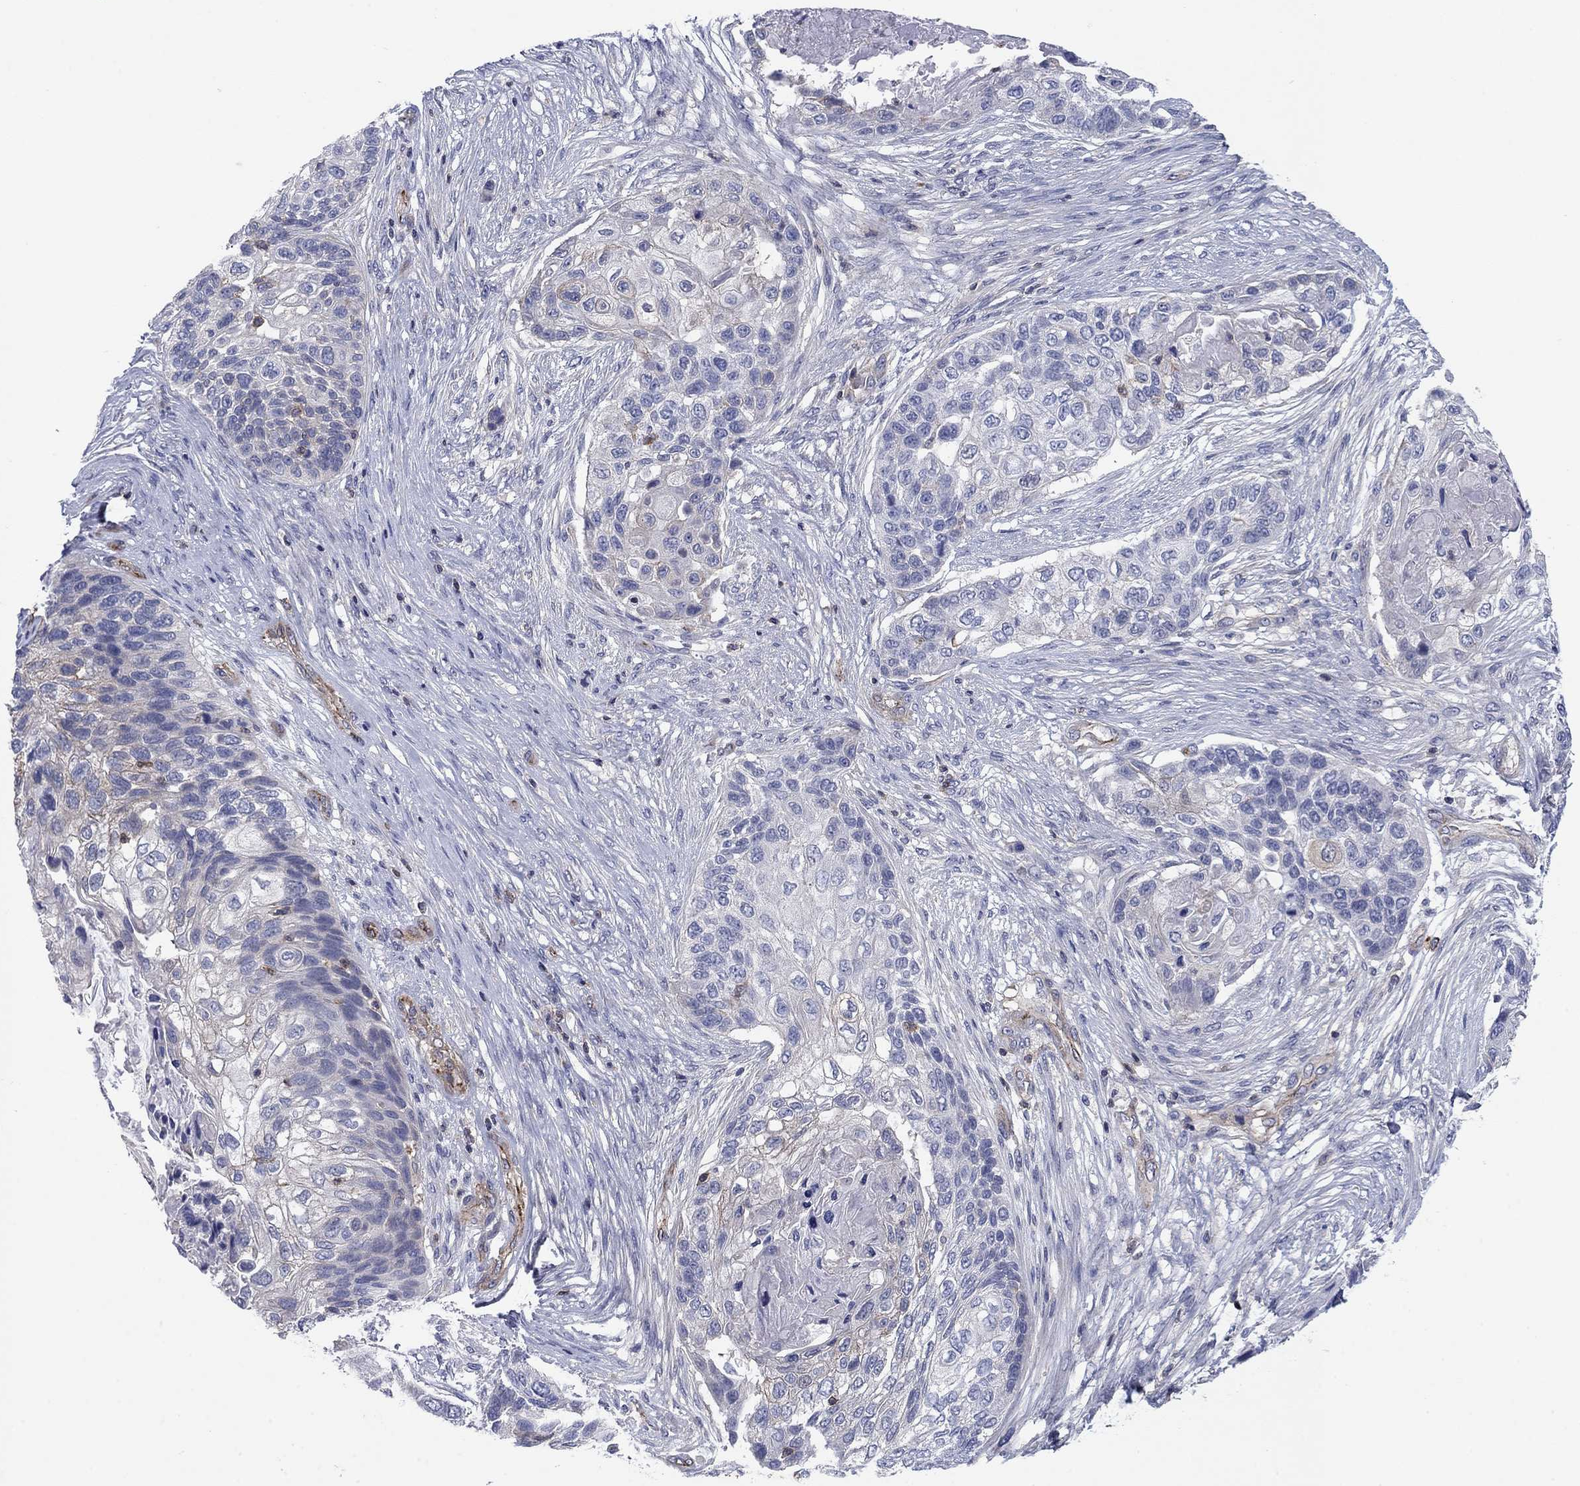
{"staining": {"intensity": "negative", "quantity": "none", "location": "none"}, "tissue": "lung cancer", "cell_type": "Tumor cells", "image_type": "cancer", "snomed": [{"axis": "morphology", "description": "Squamous cell carcinoma, NOS"}, {"axis": "topography", "description": "Lung"}], "caption": "Protein analysis of lung squamous cell carcinoma reveals no significant positivity in tumor cells.", "gene": "PSD4", "patient": {"sex": "male", "age": 69}}